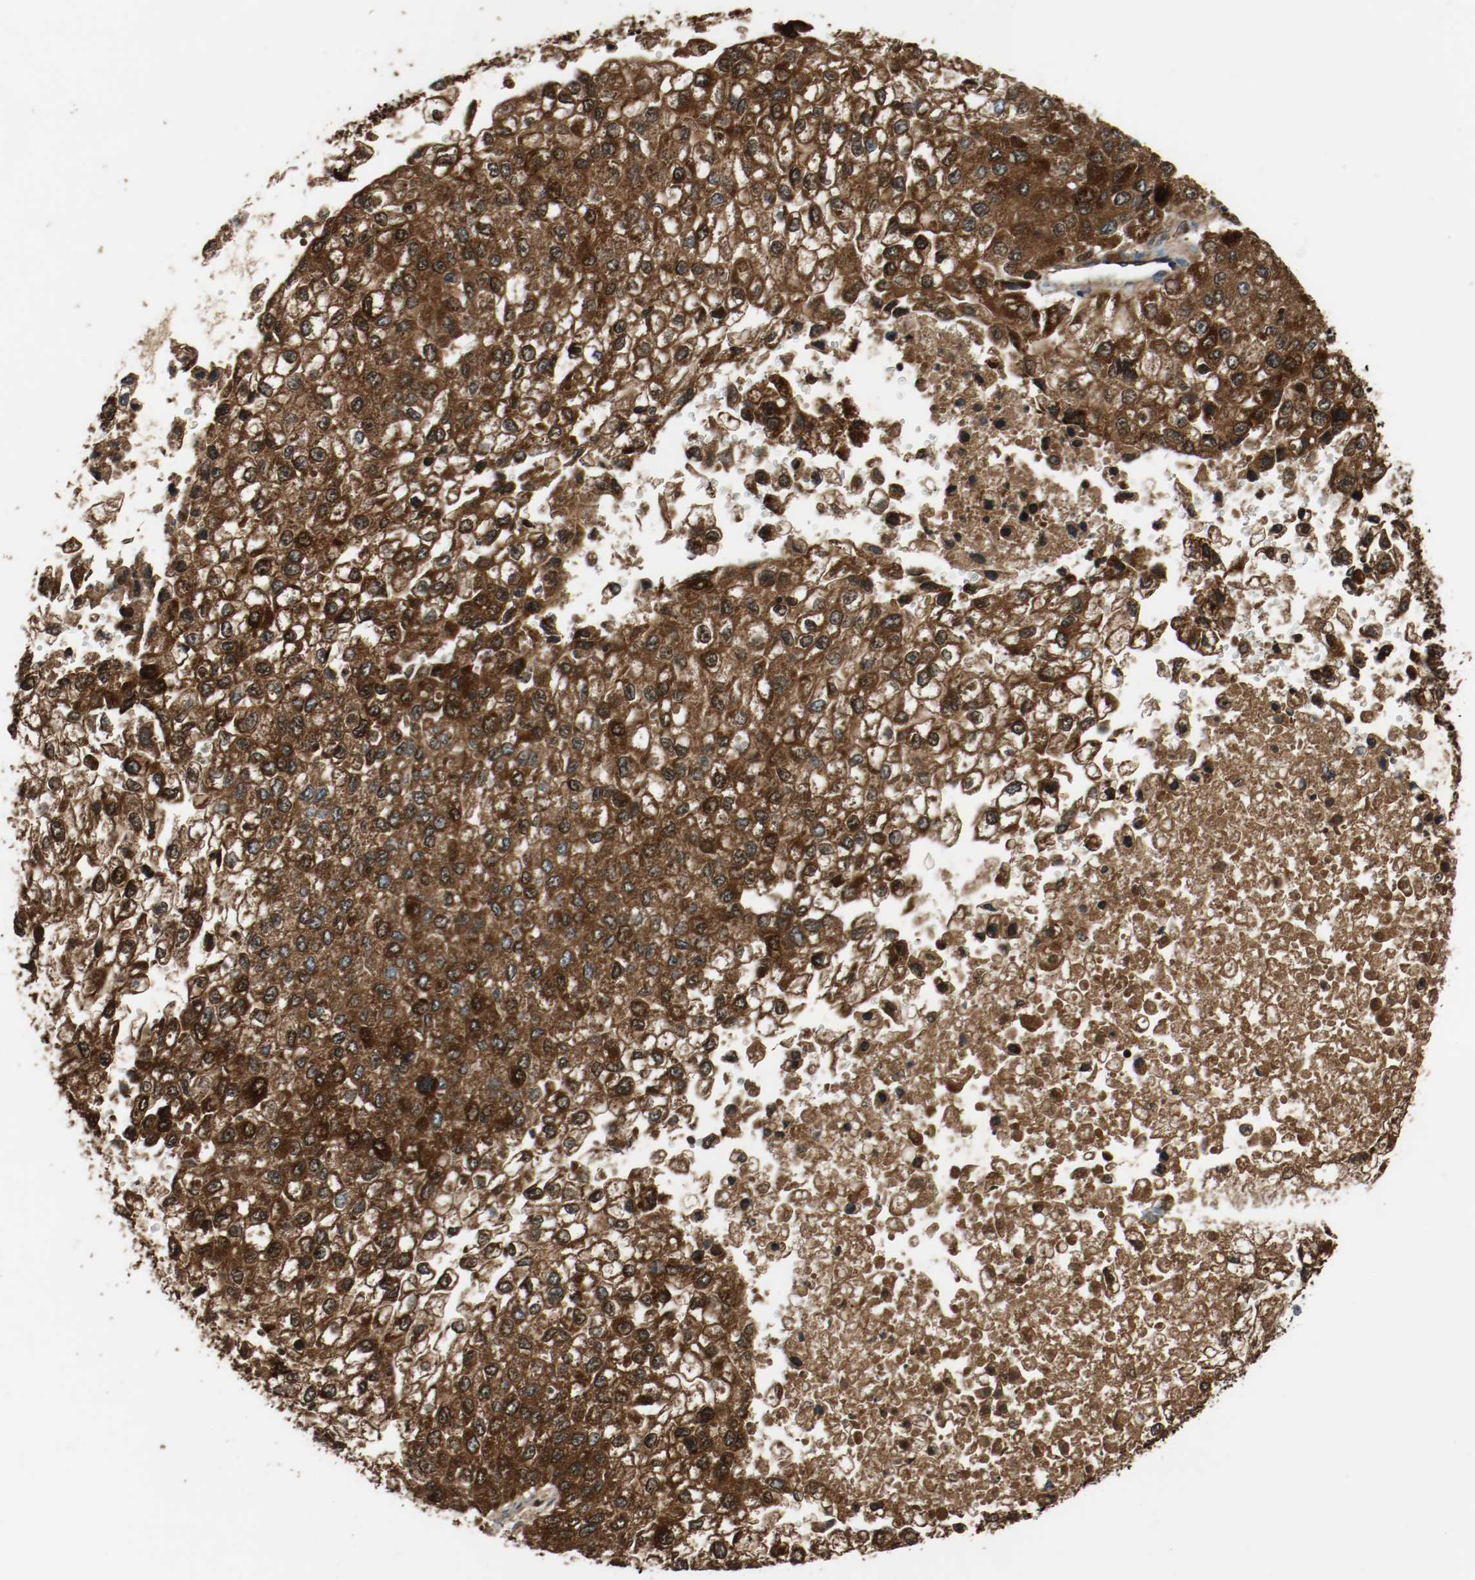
{"staining": {"intensity": "strong", "quantity": ">75%", "location": "cytoplasmic/membranous,nuclear"}, "tissue": "liver cancer", "cell_type": "Tumor cells", "image_type": "cancer", "snomed": [{"axis": "morphology", "description": "Carcinoma, Hepatocellular, NOS"}, {"axis": "topography", "description": "Liver"}], "caption": "Protein expression by immunohistochemistry displays strong cytoplasmic/membranous and nuclear expression in approximately >75% of tumor cells in liver cancer.", "gene": "ALDH4A1", "patient": {"sex": "female", "age": 66}}